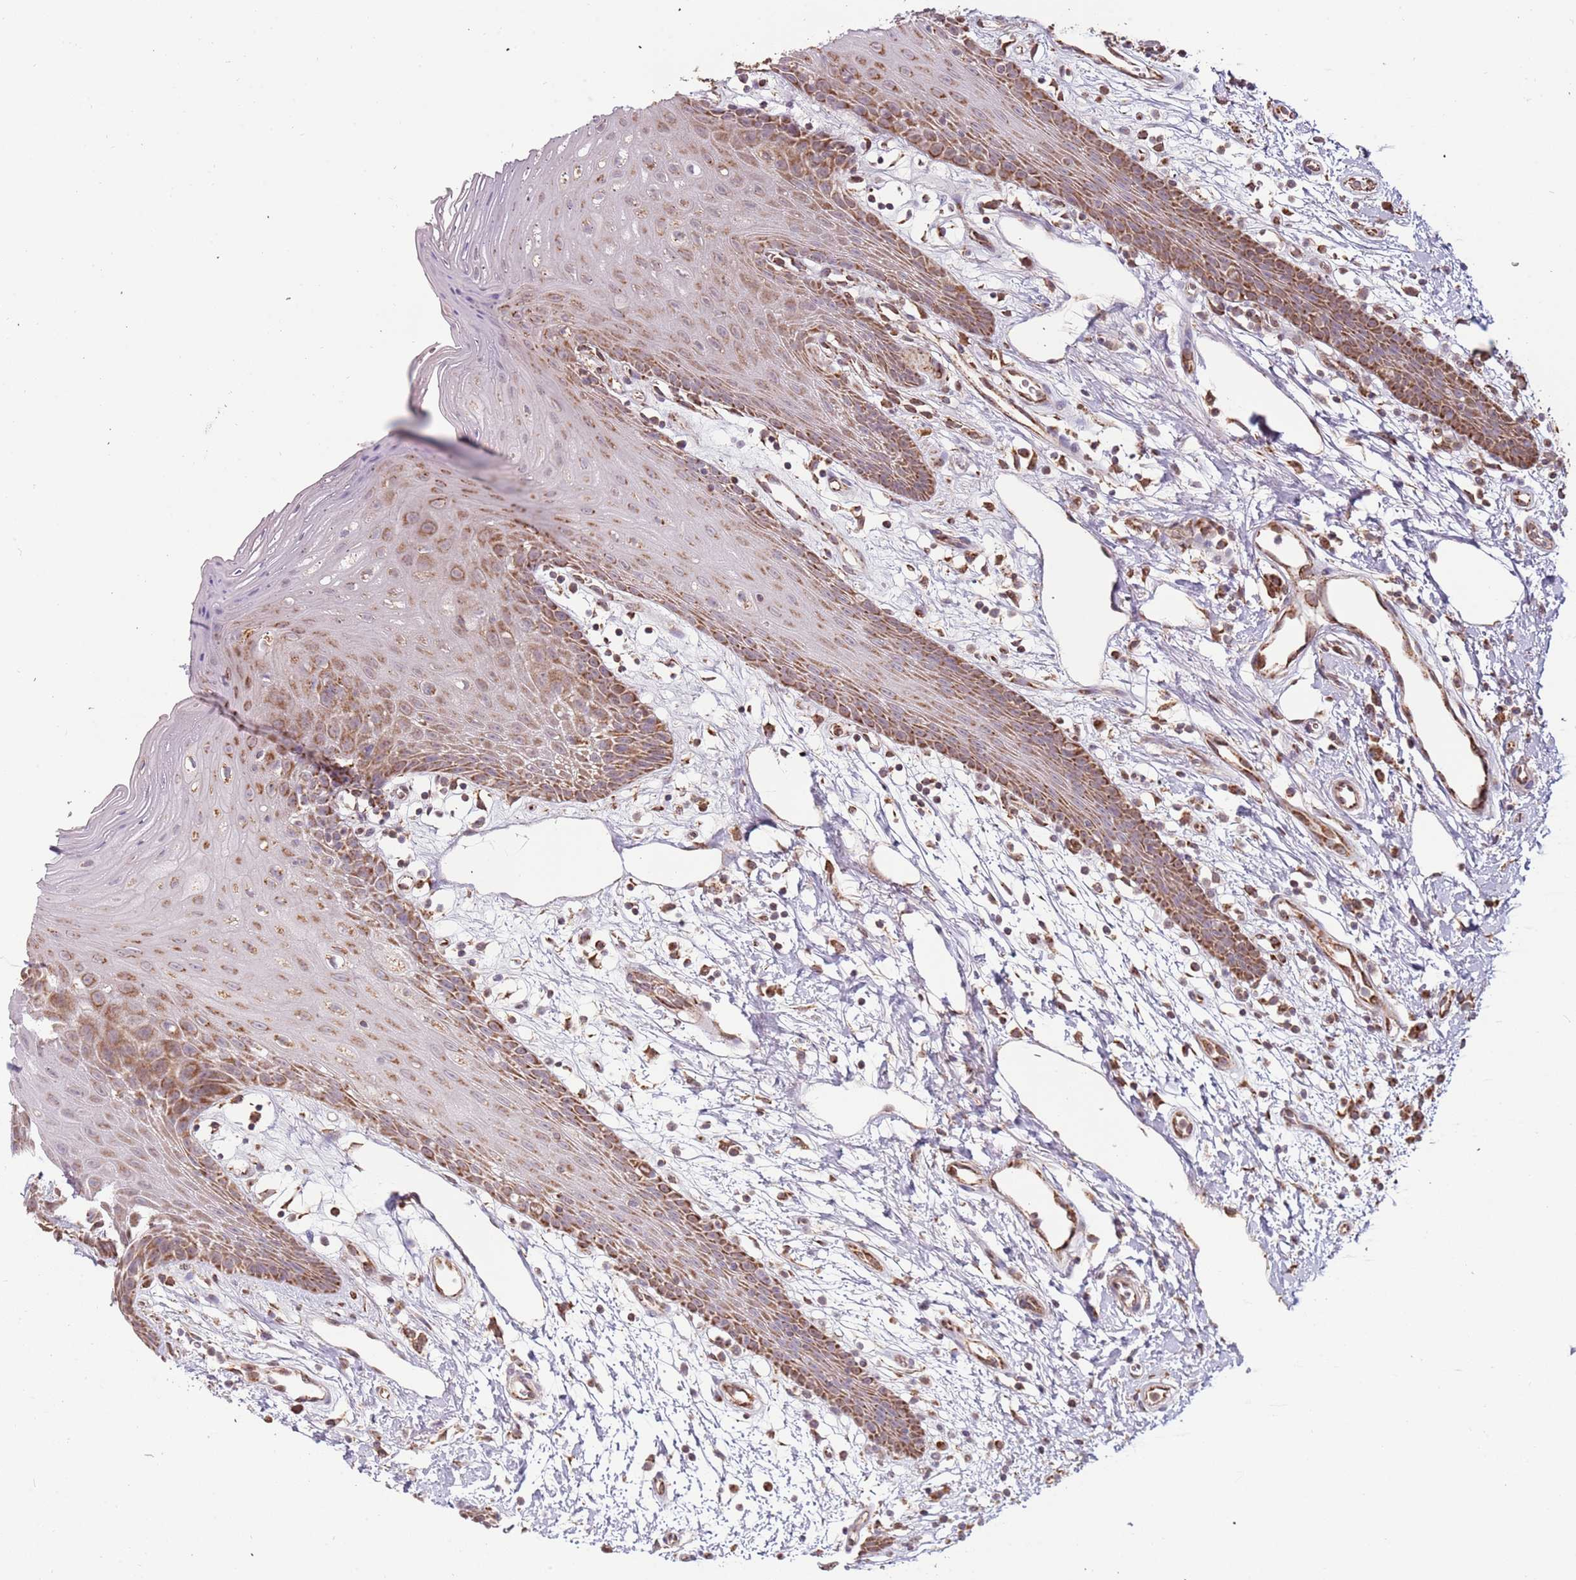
{"staining": {"intensity": "moderate", "quantity": "25%-75%", "location": "cytoplasmic/membranous"}, "tissue": "oral mucosa", "cell_type": "Squamous epithelial cells", "image_type": "normal", "snomed": [{"axis": "morphology", "description": "Normal tissue, NOS"}, {"axis": "topography", "description": "Oral tissue"}, {"axis": "topography", "description": "Tounge, NOS"}], "caption": "A photomicrograph of oral mucosa stained for a protein exhibits moderate cytoplasmic/membranous brown staining in squamous epithelial cells.", "gene": "IL17RD", "patient": {"sex": "female", "age": 59}}